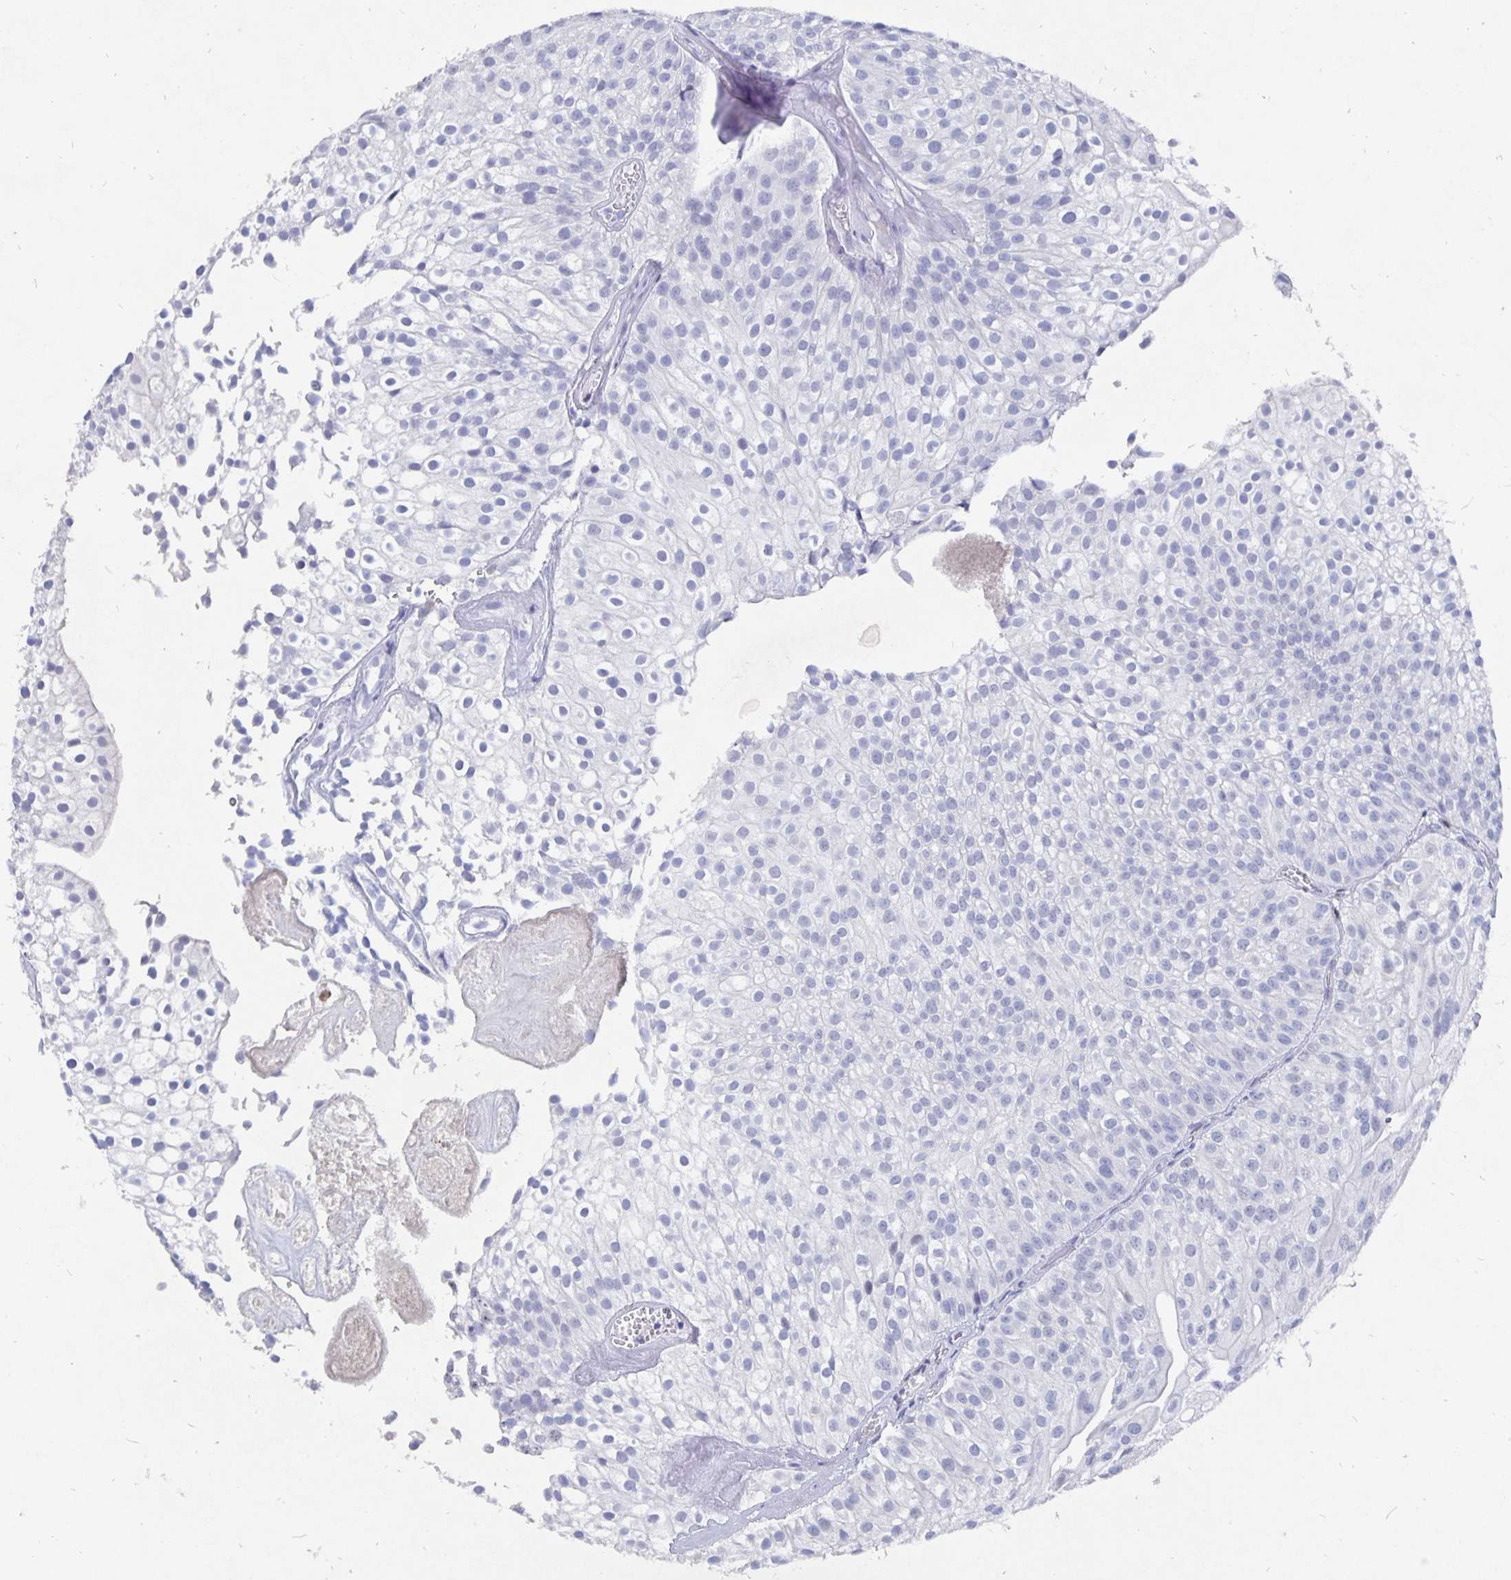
{"staining": {"intensity": "negative", "quantity": "none", "location": "none"}, "tissue": "urothelial cancer", "cell_type": "Tumor cells", "image_type": "cancer", "snomed": [{"axis": "morphology", "description": "Urothelial carcinoma, Low grade"}, {"axis": "topography", "description": "Urinary bladder"}], "caption": "Immunohistochemical staining of urothelial cancer displays no significant positivity in tumor cells.", "gene": "SMOC1", "patient": {"sex": "male", "age": 70}}